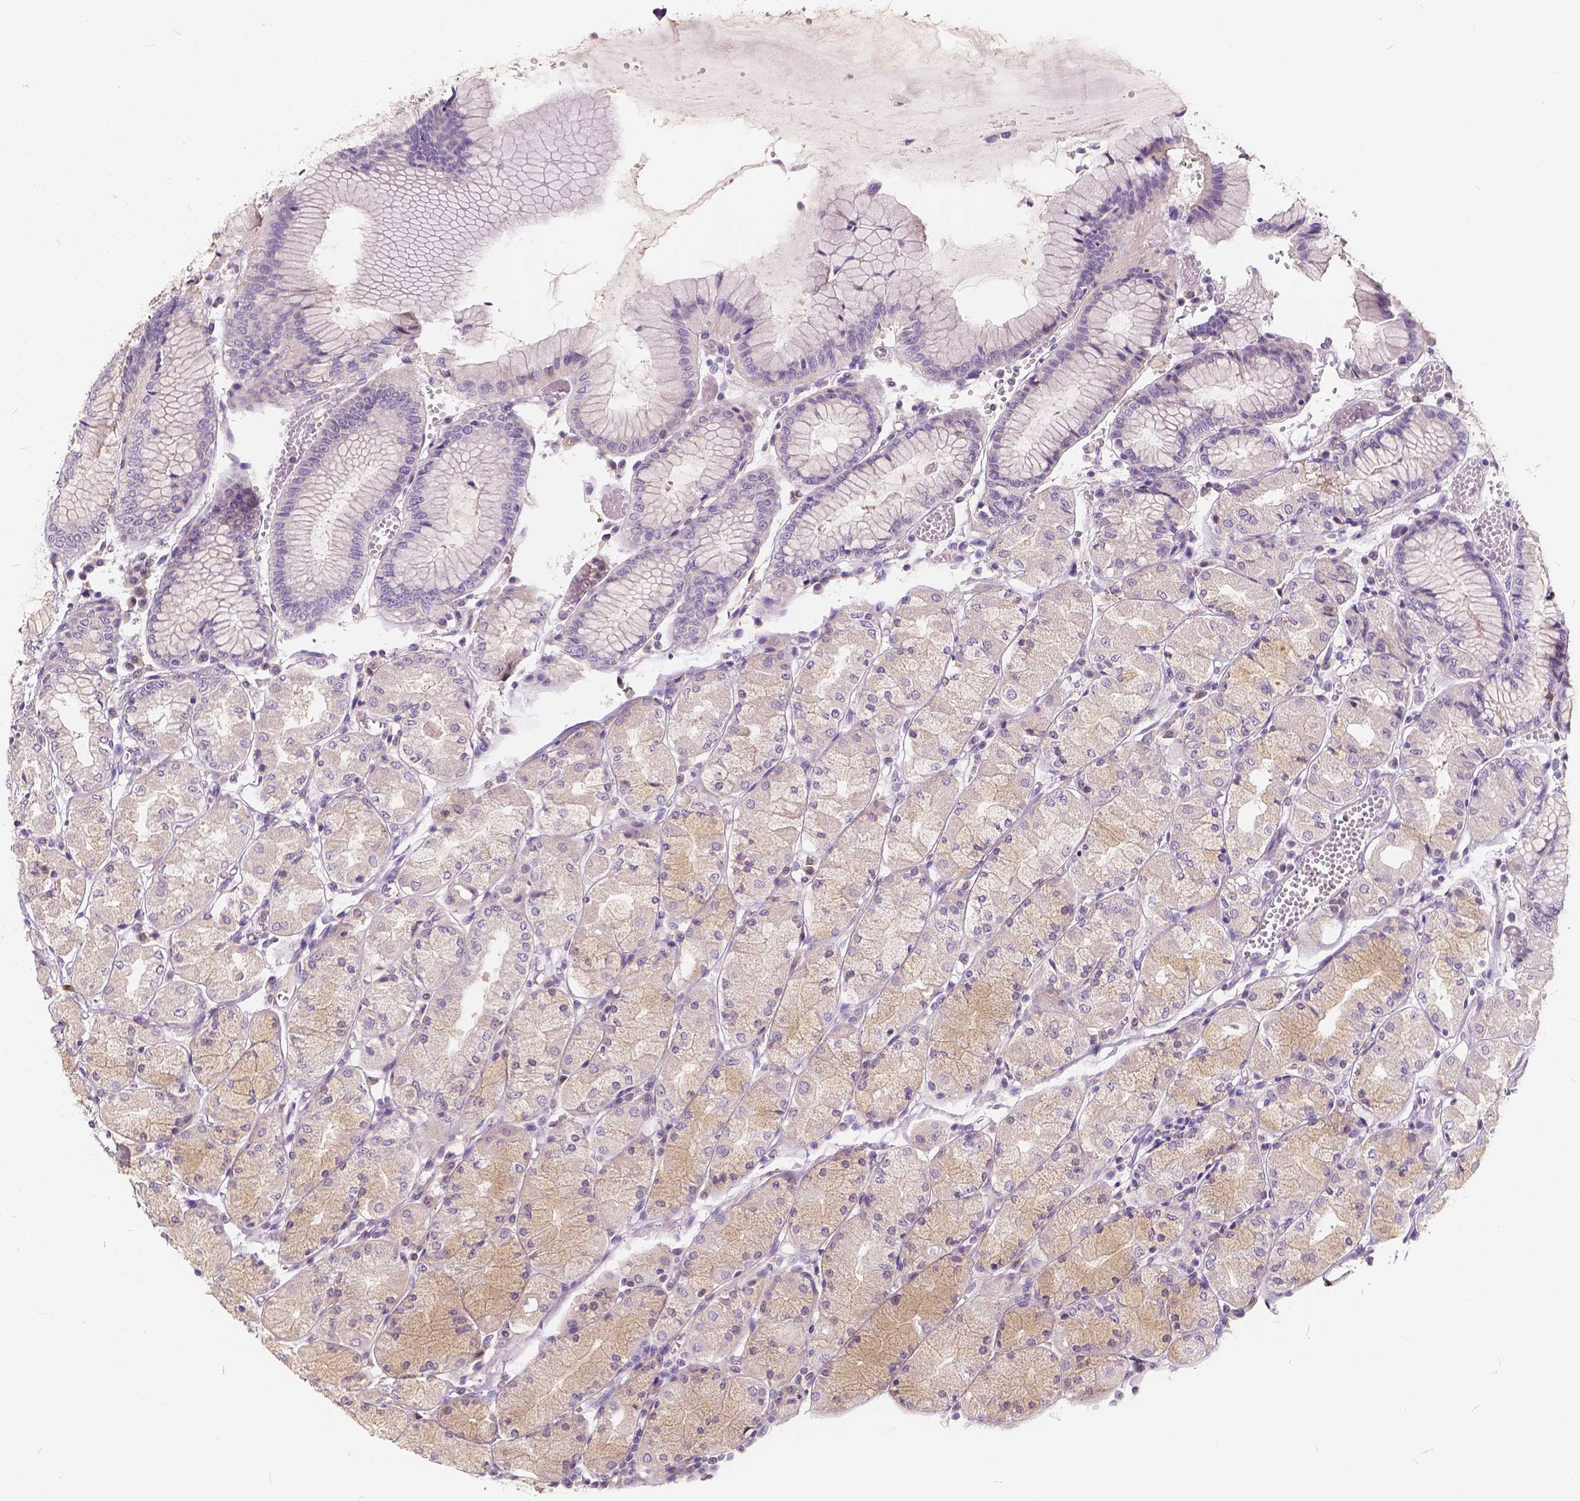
{"staining": {"intensity": "weak", "quantity": "<25%", "location": "cytoplasmic/membranous"}, "tissue": "stomach", "cell_type": "Glandular cells", "image_type": "normal", "snomed": [{"axis": "morphology", "description": "Normal tissue, NOS"}, {"axis": "topography", "description": "Stomach, upper"}], "caption": "The micrograph exhibits no significant staining in glandular cells of stomach.", "gene": "KIAA0513", "patient": {"sex": "male", "age": 69}}